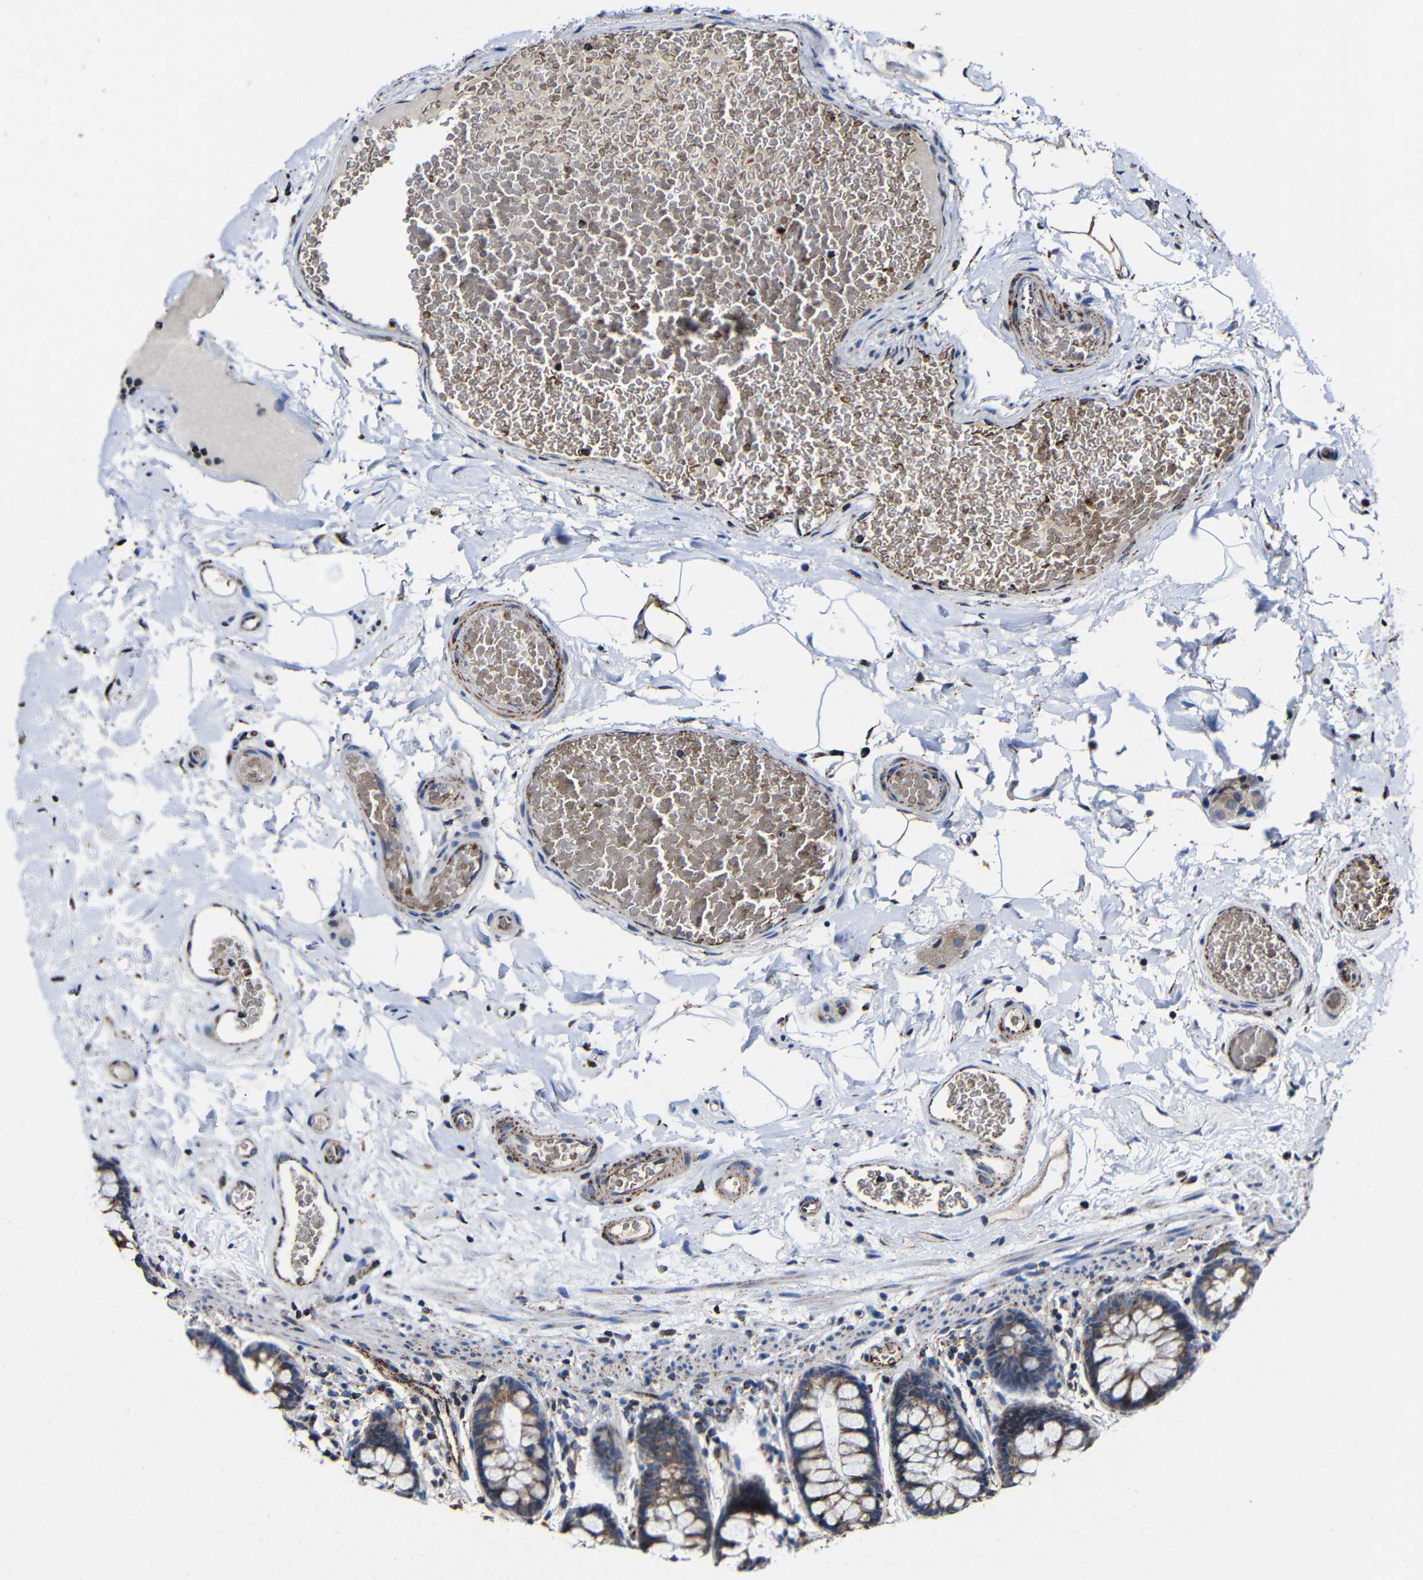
{"staining": {"intensity": "strong", "quantity": ">75%", "location": "cytoplasmic/membranous"}, "tissue": "colon", "cell_type": "Endothelial cells", "image_type": "normal", "snomed": [{"axis": "morphology", "description": "Normal tissue, NOS"}, {"axis": "topography", "description": "Colon"}], "caption": "High-magnification brightfield microscopy of normal colon stained with DAB (brown) and counterstained with hematoxylin (blue). endothelial cells exhibit strong cytoplasmic/membranous staining is appreciated in approximately>75% of cells.", "gene": "CA5B", "patient": {"sex": "female", "age": 80}}